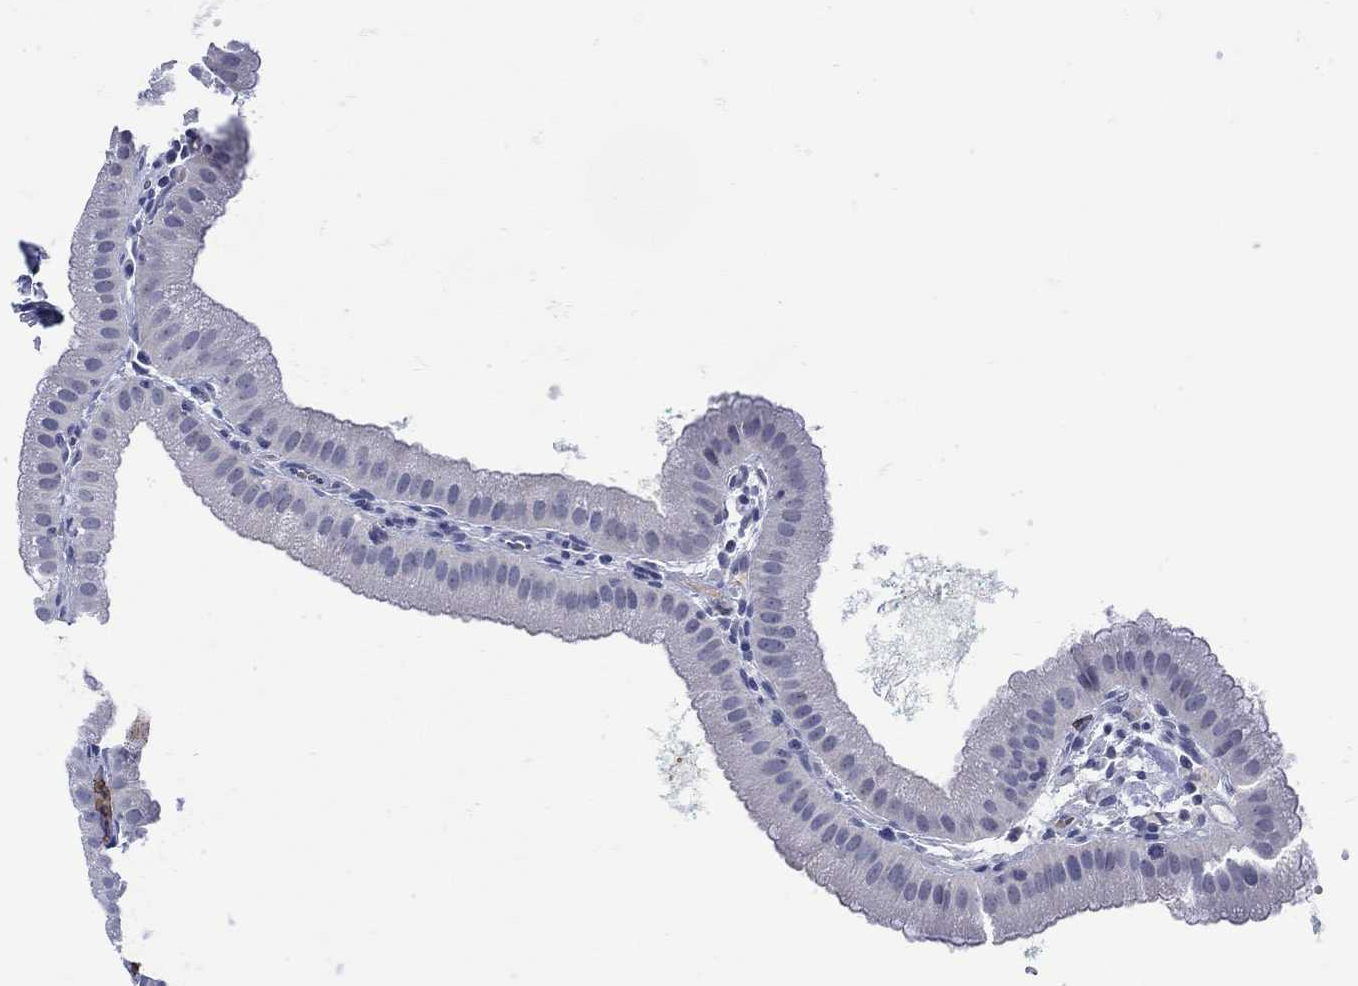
{"staining": {"intensity": "negative", "quantity": "none", "location": "none"}, "tissue": "gallbladder", "cell_type": "Glandular cells", "image_type": "normal", "snomed": [{"axis": "morphology", "description": "Normal tissue, NOS"}, {"axis": "topography", "description": "Gallbladder"}], "caption": "DAB (3,3'-diaminobenzidine) immunohistochemical staining of unremarkable human gallbladder reveals no significant expression in glandular cells.", "gene": "LINGO3", "patient": {"sex": "male", "age": 67}}